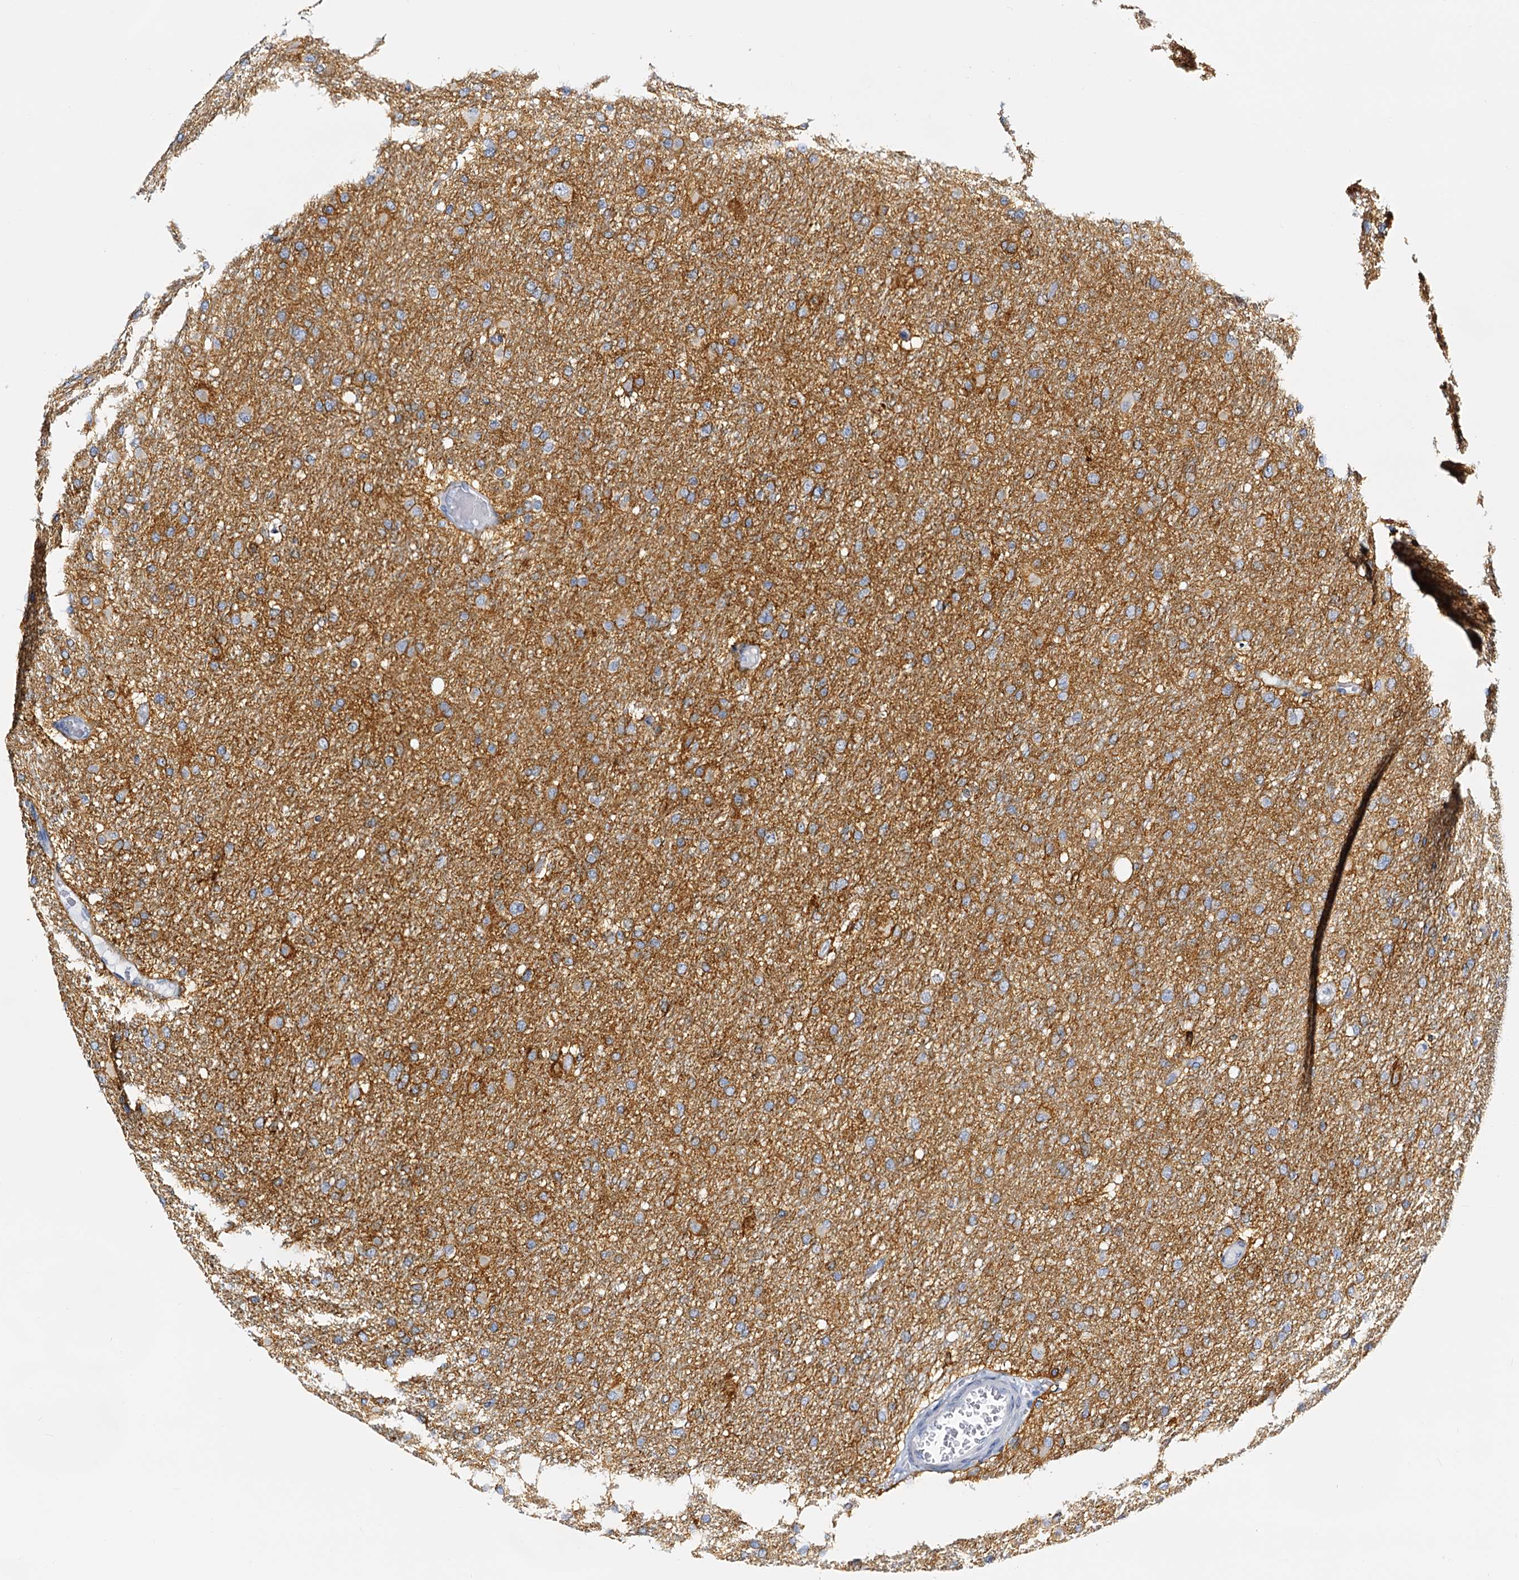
{"staining": {"intensity": "negative", "quantity": "none", "location": "none"}, "tissue": "glioma", "cell_type": "Tumor cells", "image_type": "cancer", "snomed": [{"axis": "morphology", "description": "Glioma, malignant, High grade"}, {"axis": "topography", "description": "Cerebral cortex"}], "caption": "The histopathology image reveals no staining of tumor cells in malignant high-grade glioma. (Stains: DAB (3,3'-diaminobenzidine) immunohistochemistry with hematoxylin counter stain, Microscopy: brightfield microscopy at high magnification).", "gene": "SLC1A3", "patient": {"sex": "female", "age": 36}}